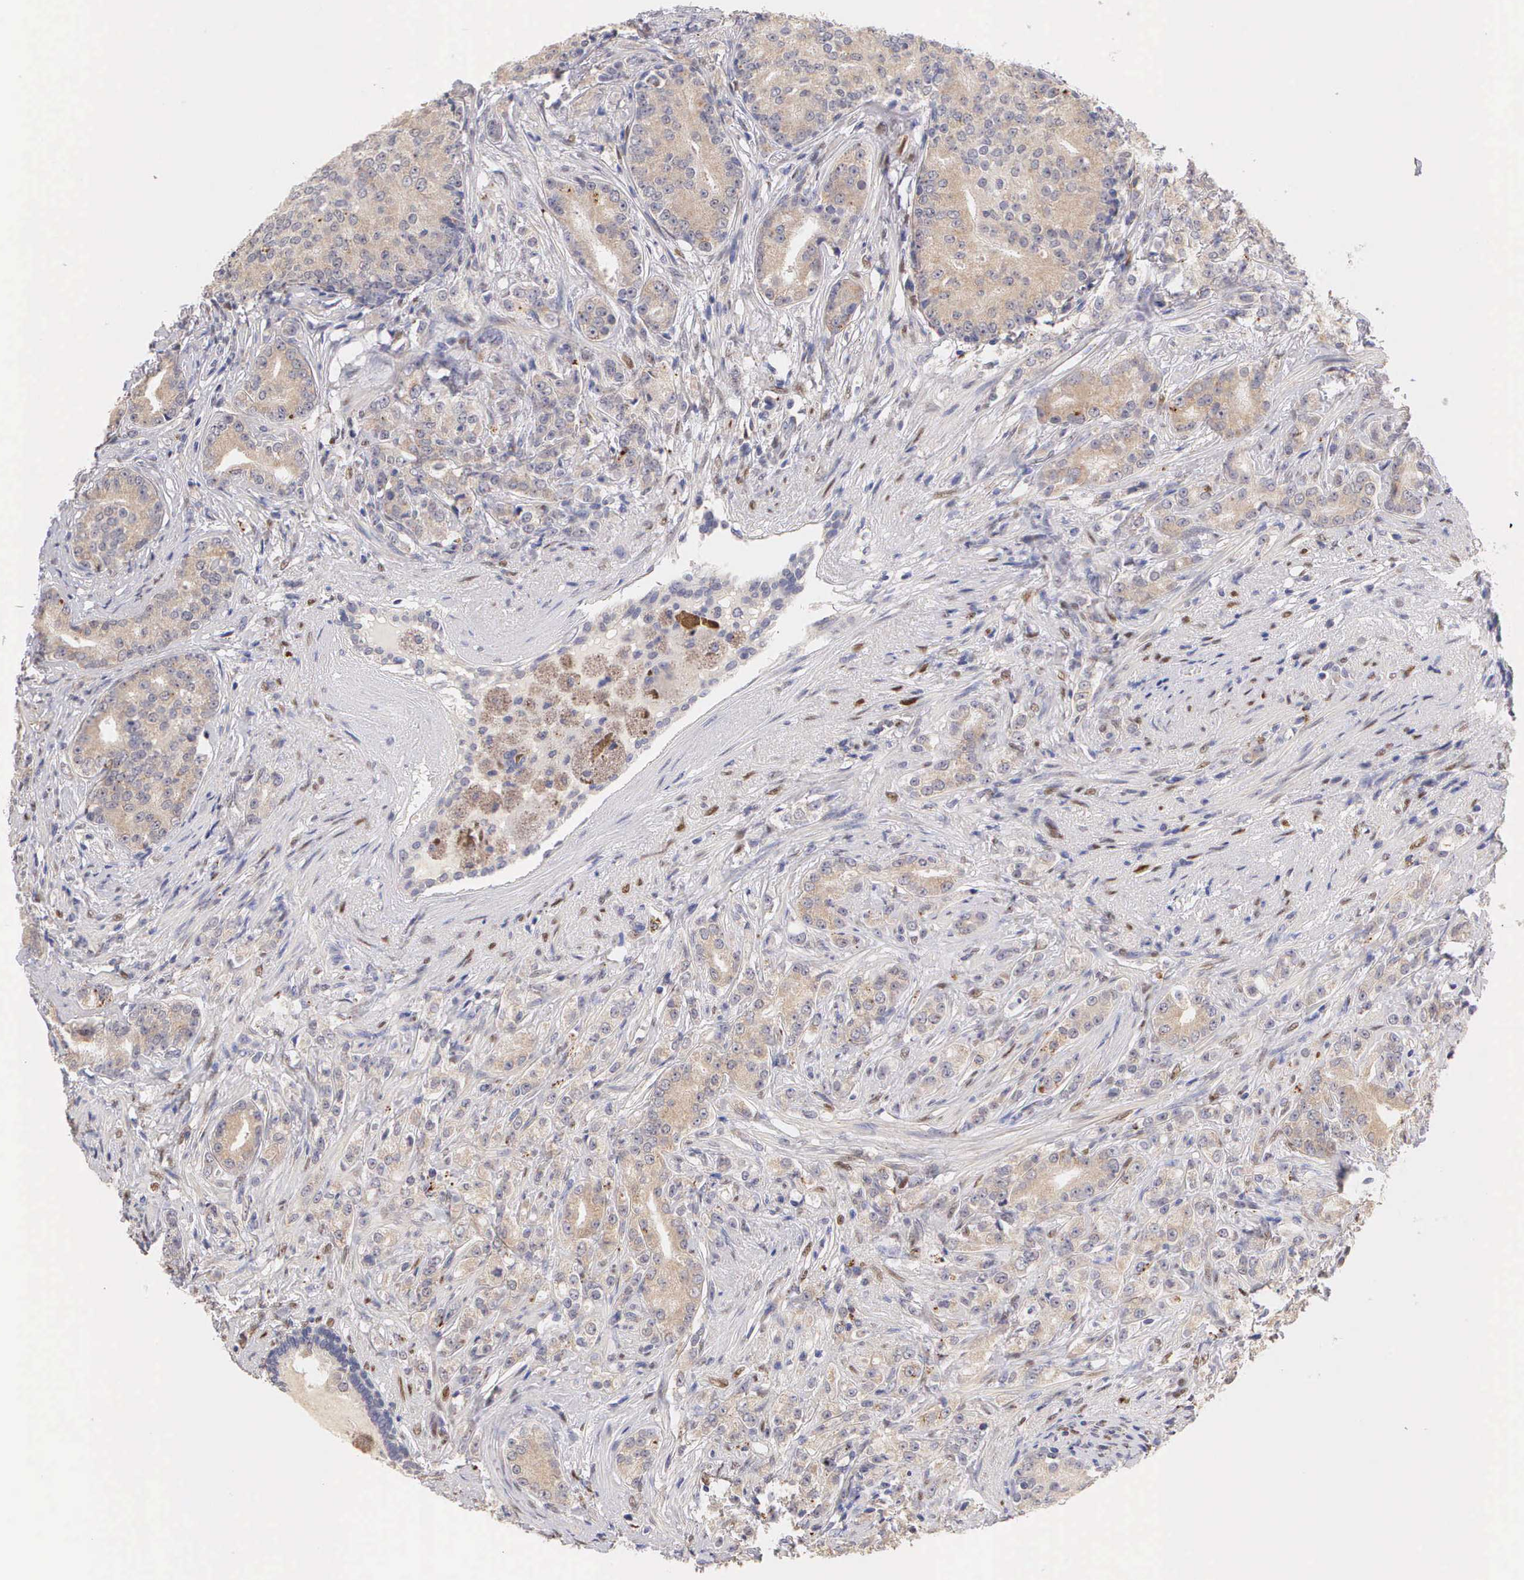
{"staining": {"intensity": "weak", "quantity": ">75%", "location": "cytoplasmic/membranous"}, "tissue": "prostate cancer", "cell_type": "Tumor cells", "image_type": "cancer", "snomed": [{"axis": "morphology", "description": "Adenocarcinoma, Medium grade"}, {"axis": "topography", "description": "Prostate"}], "caption": "The histopathology image displays immunohistochemical staining of prostate medium-grade adenocarcinoma. There is weak cytoplasmic/membranous positivity is identified in about >75% of tumor cells.", "gene": "ESR1", "patient": {"sex": "male", "age": 59}}